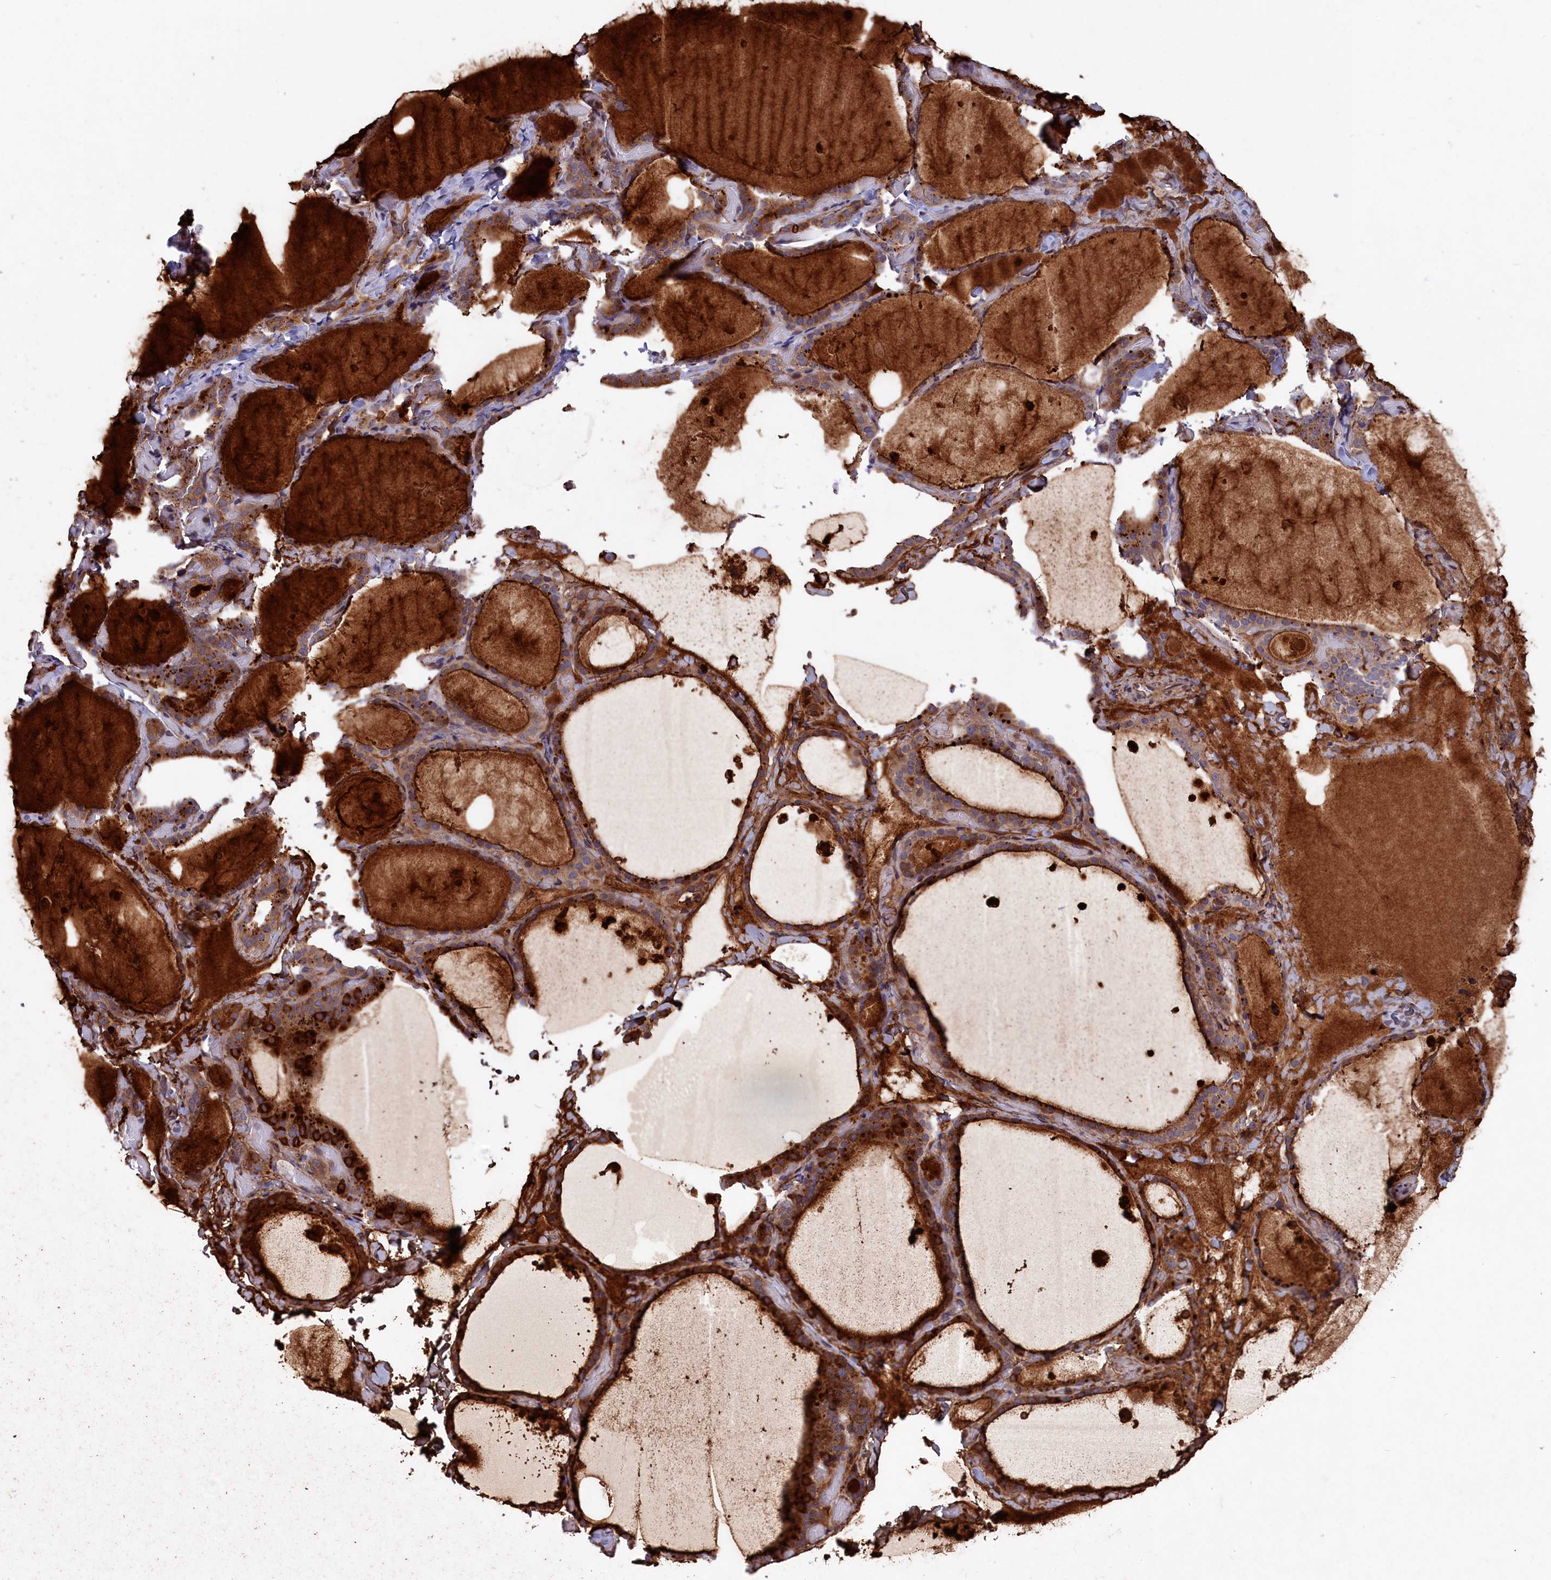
{"staining": {"intensity": "strong", "quantity": "25%-75%", "location": "cytoplasmic/membranous"}, "tissue": "thyroid gland", "cell_type": "Glandular cells", "image_type": "normal", "snomed": [{"axis": "morphology", "description": "Normal tissue, NOS"}, {"axis": "topography", "description": "Thyroid gland"}], "caption": "Thyroid gland stained with a brown dye exhibits strong cytoplasmic/membranous positive expression in approximately 25%-75% of glandular cells.", "gene": "GREB1L", "patient": {"sex": "female", "age": 44}}